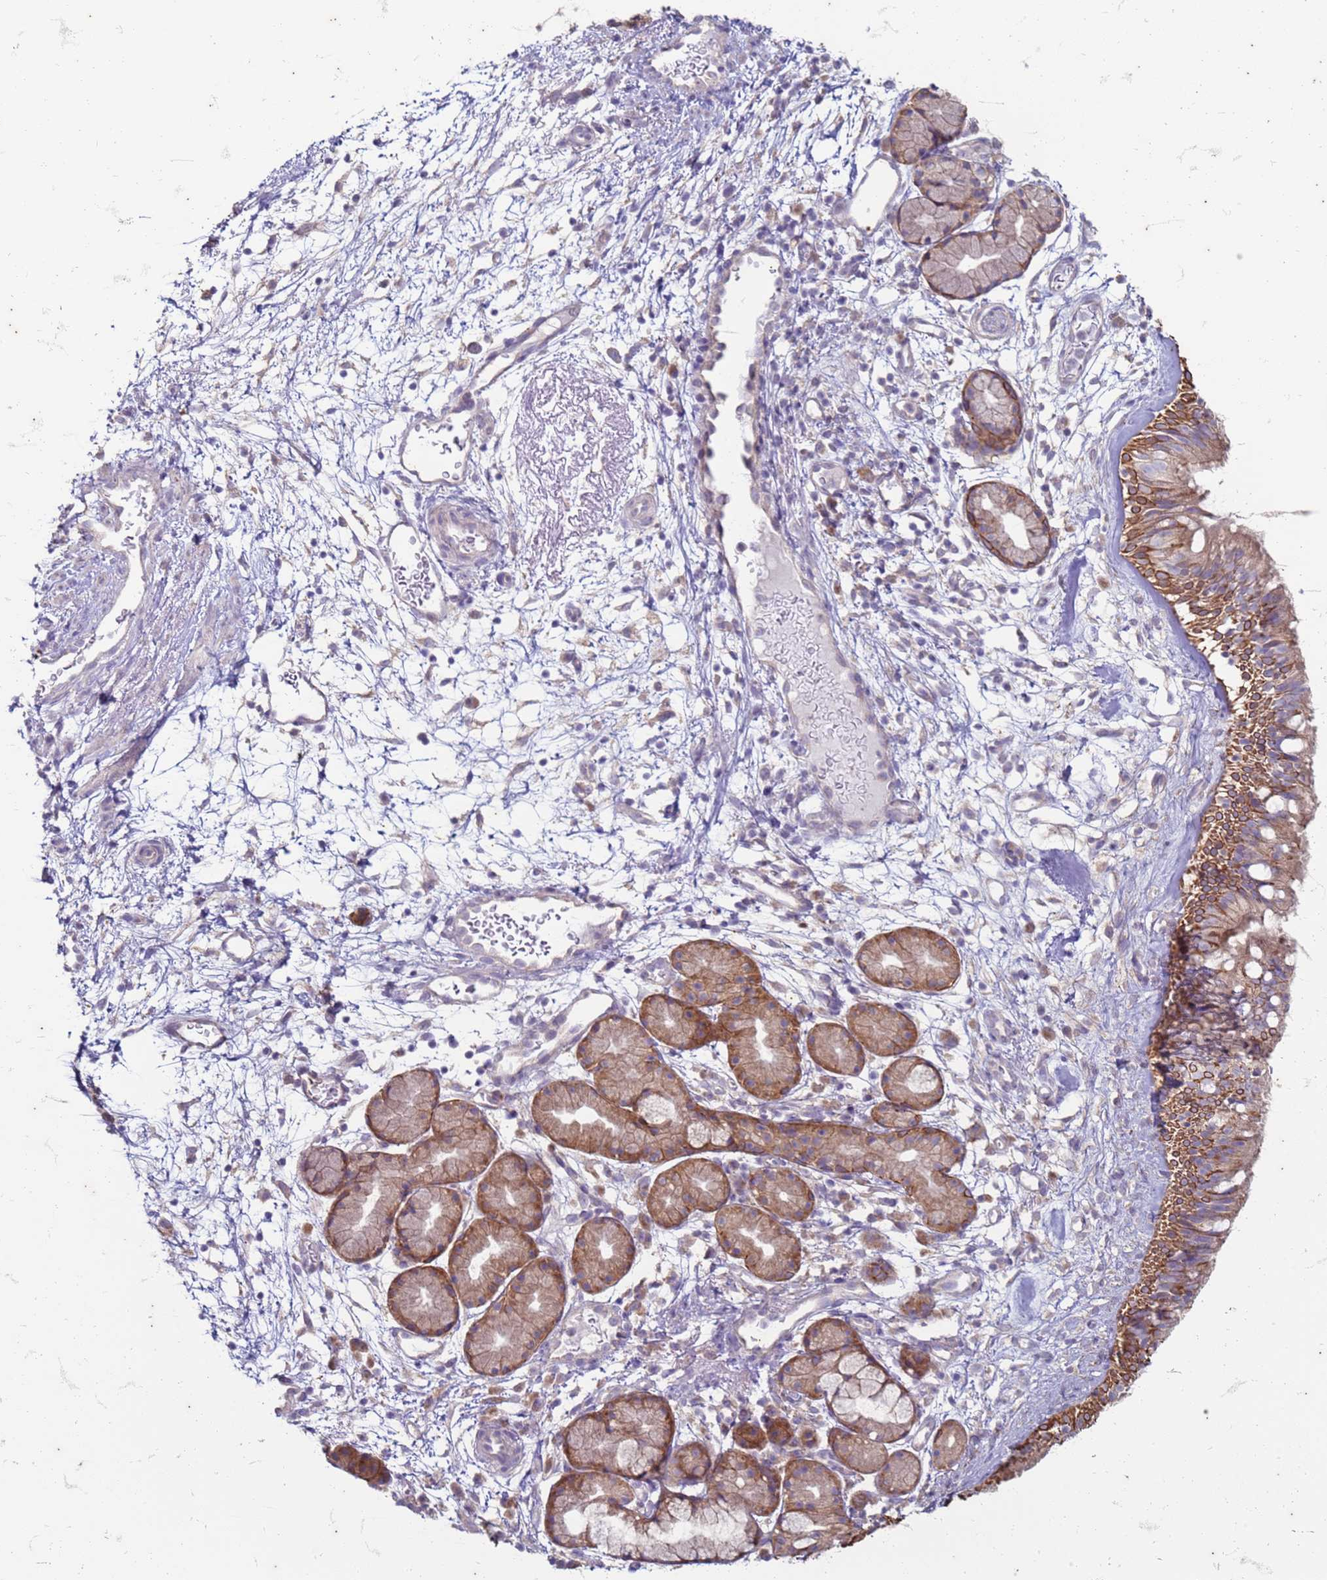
{"staining": {"intensity": "moderate", "quantity": "25%-75%", "location": "cytoplasmic/membranous"}, "tissue": "nasopharynx", "cell_type": "Respiratory epithelial cells", "image_type": "normal", "snomed": [{"axis": "morphology", "description": "Normal tissue, NOS"}, {"axis": "topography", "description": "Nasopharynx"}], "caption": "Immunohistochemistry photomicrograph of benign nasopharynx stained for a protein (brown), which demonstrates medium levels of moderate cytoplasmic/membranous expression in about 25%-75% of respiratory epithelial cells.", "gene": "SUCO", "patient": {"sex": "female", "age": 81}}